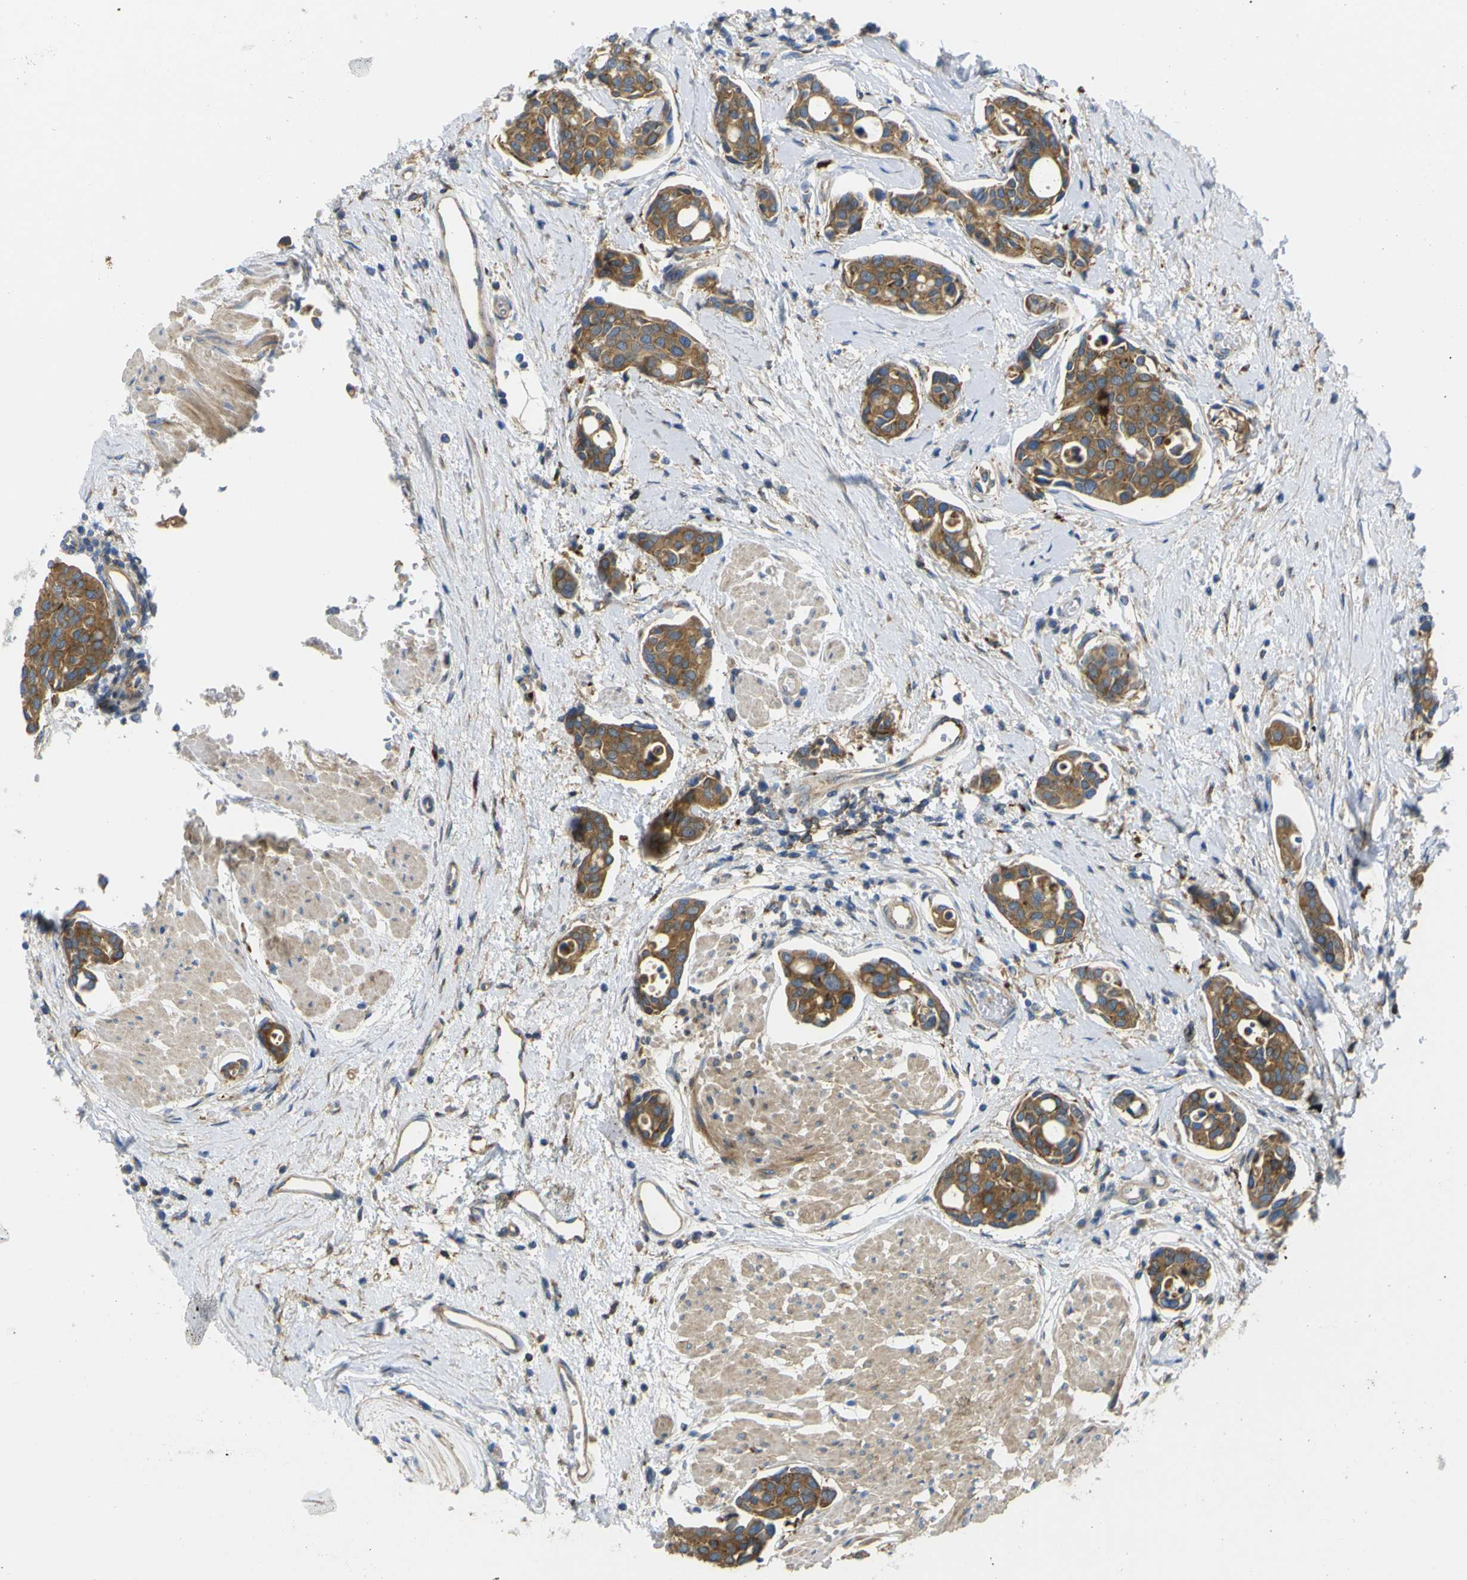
{"staining": {"intensity": "moderate", "quantity": ">75%", "location": "cytoplasmic/membranous"}, "tissue": "urothelial cancer", "cell_type": "Tumor cells", "image_type": "cancer", "snomed": [{"axis": "morphology", "description": "Urothelial carcinoma, High grade"}, {"axis": "topography", "description": "Urinary bladder"}], "caption": "Immunohistochemical staining of human high-grade urothelial carcinoma displays medium levels of moderate cytoplasmic/membranous protein staining in approximately >75% of tumor cells. Using DAB (3,3'-diaminobenzidine) (brown) and hematoxylin (blue) stains, captured at high magnification using brightfield microscopy.", "gene": "SYPL1", "patient": {"sex": "male", "age": 78}}